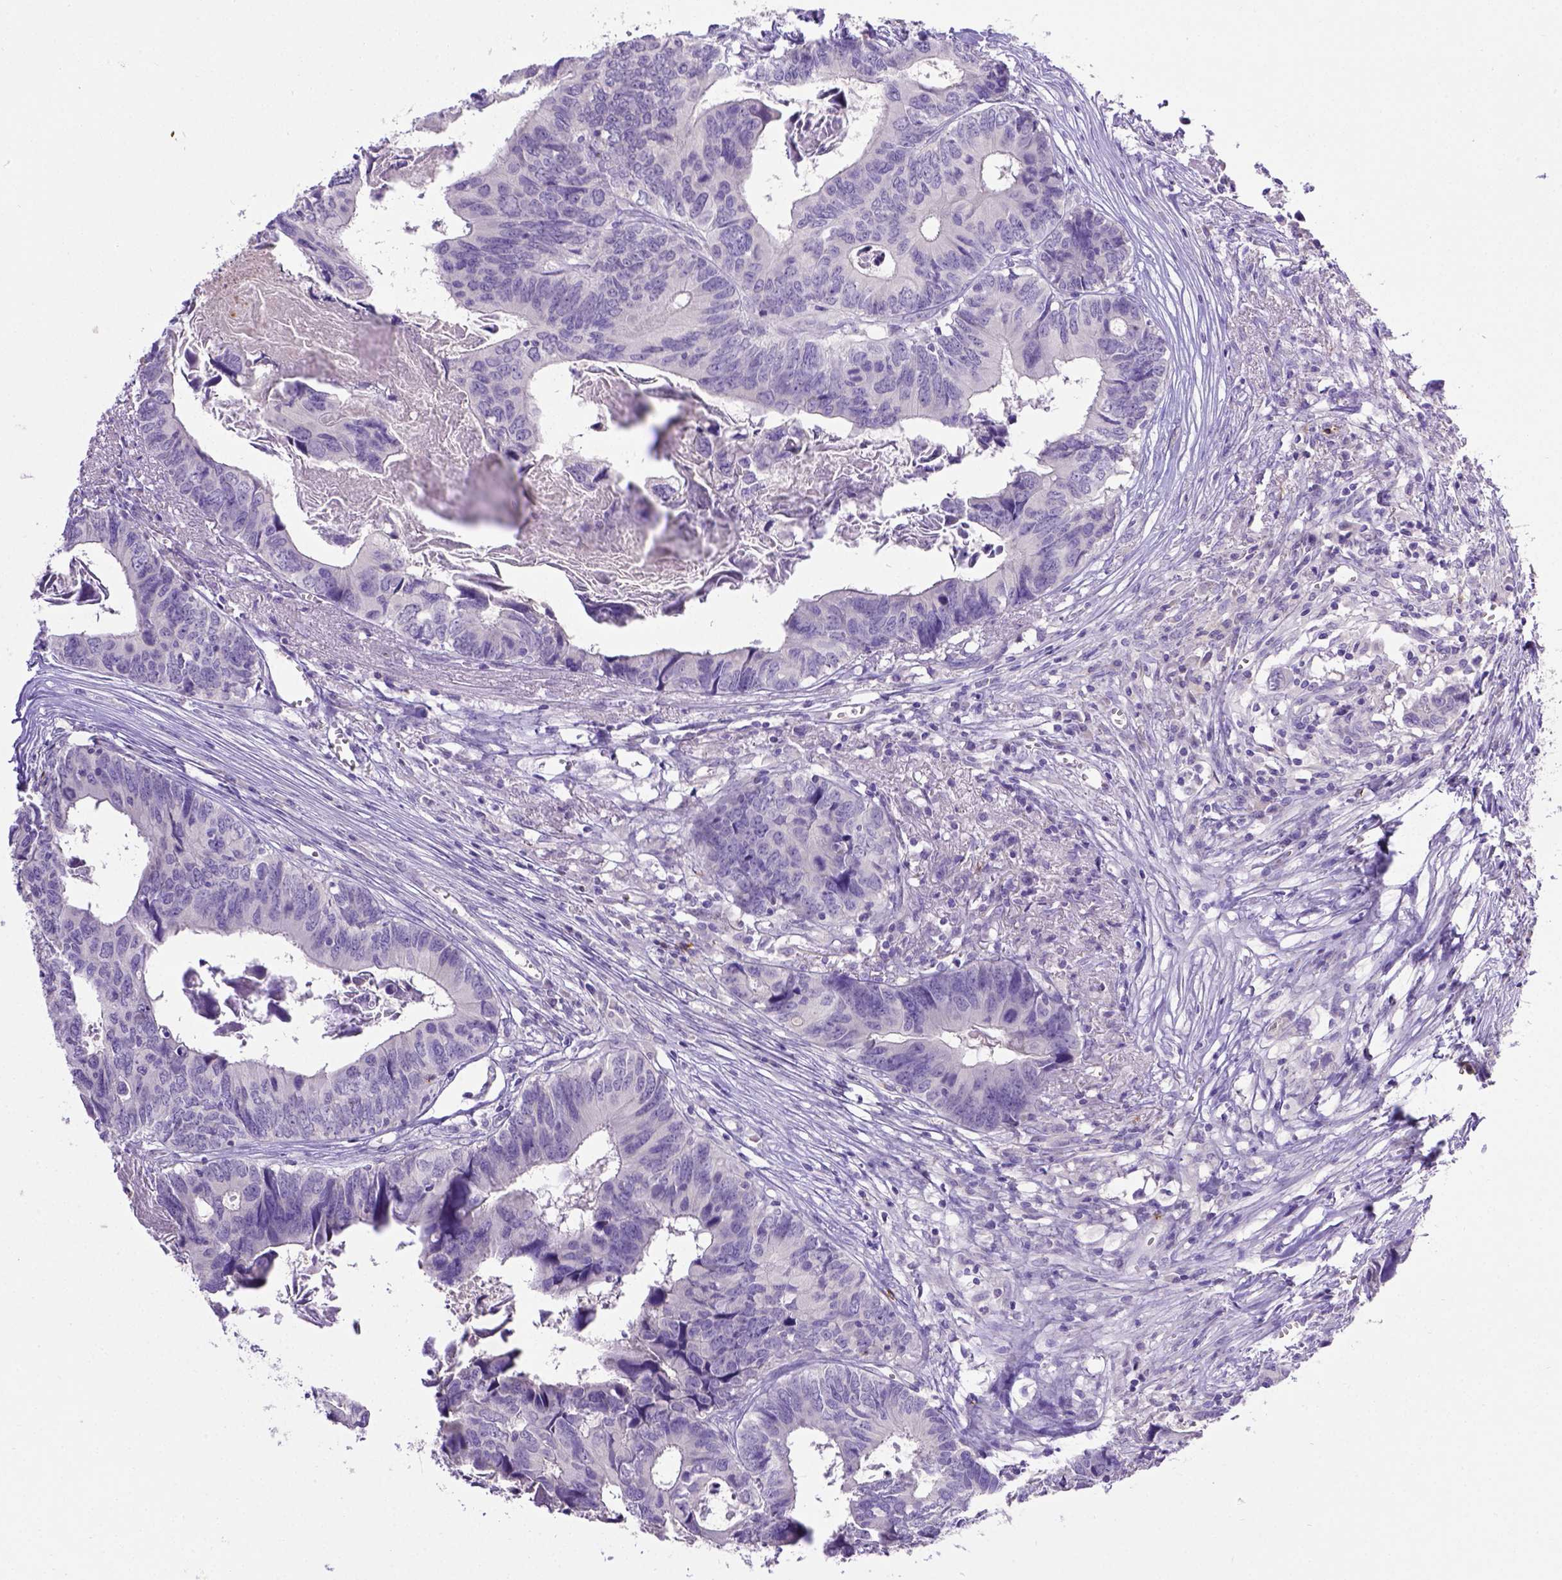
{"staining": {"intensity": "negative", "quantity": "none", "location": "none"}, "tissue": "colorectal cancer", "cell_type": "Tumor cells", "image_type": "cancer", "snomed": [{"axis": "morphology", "description": "Adenocarcinoma, NOS"}, {"axis": "topography", "description": "Colon"}], "caption": "An immunohistochemistry histopathology image of colorectal cancer is shown. There is no staining in tumor cells of colorectal cancer. Brightfield microscopy of immunohistochemistry (IHC) stained with DAB (3,3'-diaminobenzidine) (brown) and hematoxylin (blue), captured at high magnification.", "gene": "B3GAT1", "patient": {"sex": "female", "age": 82}}